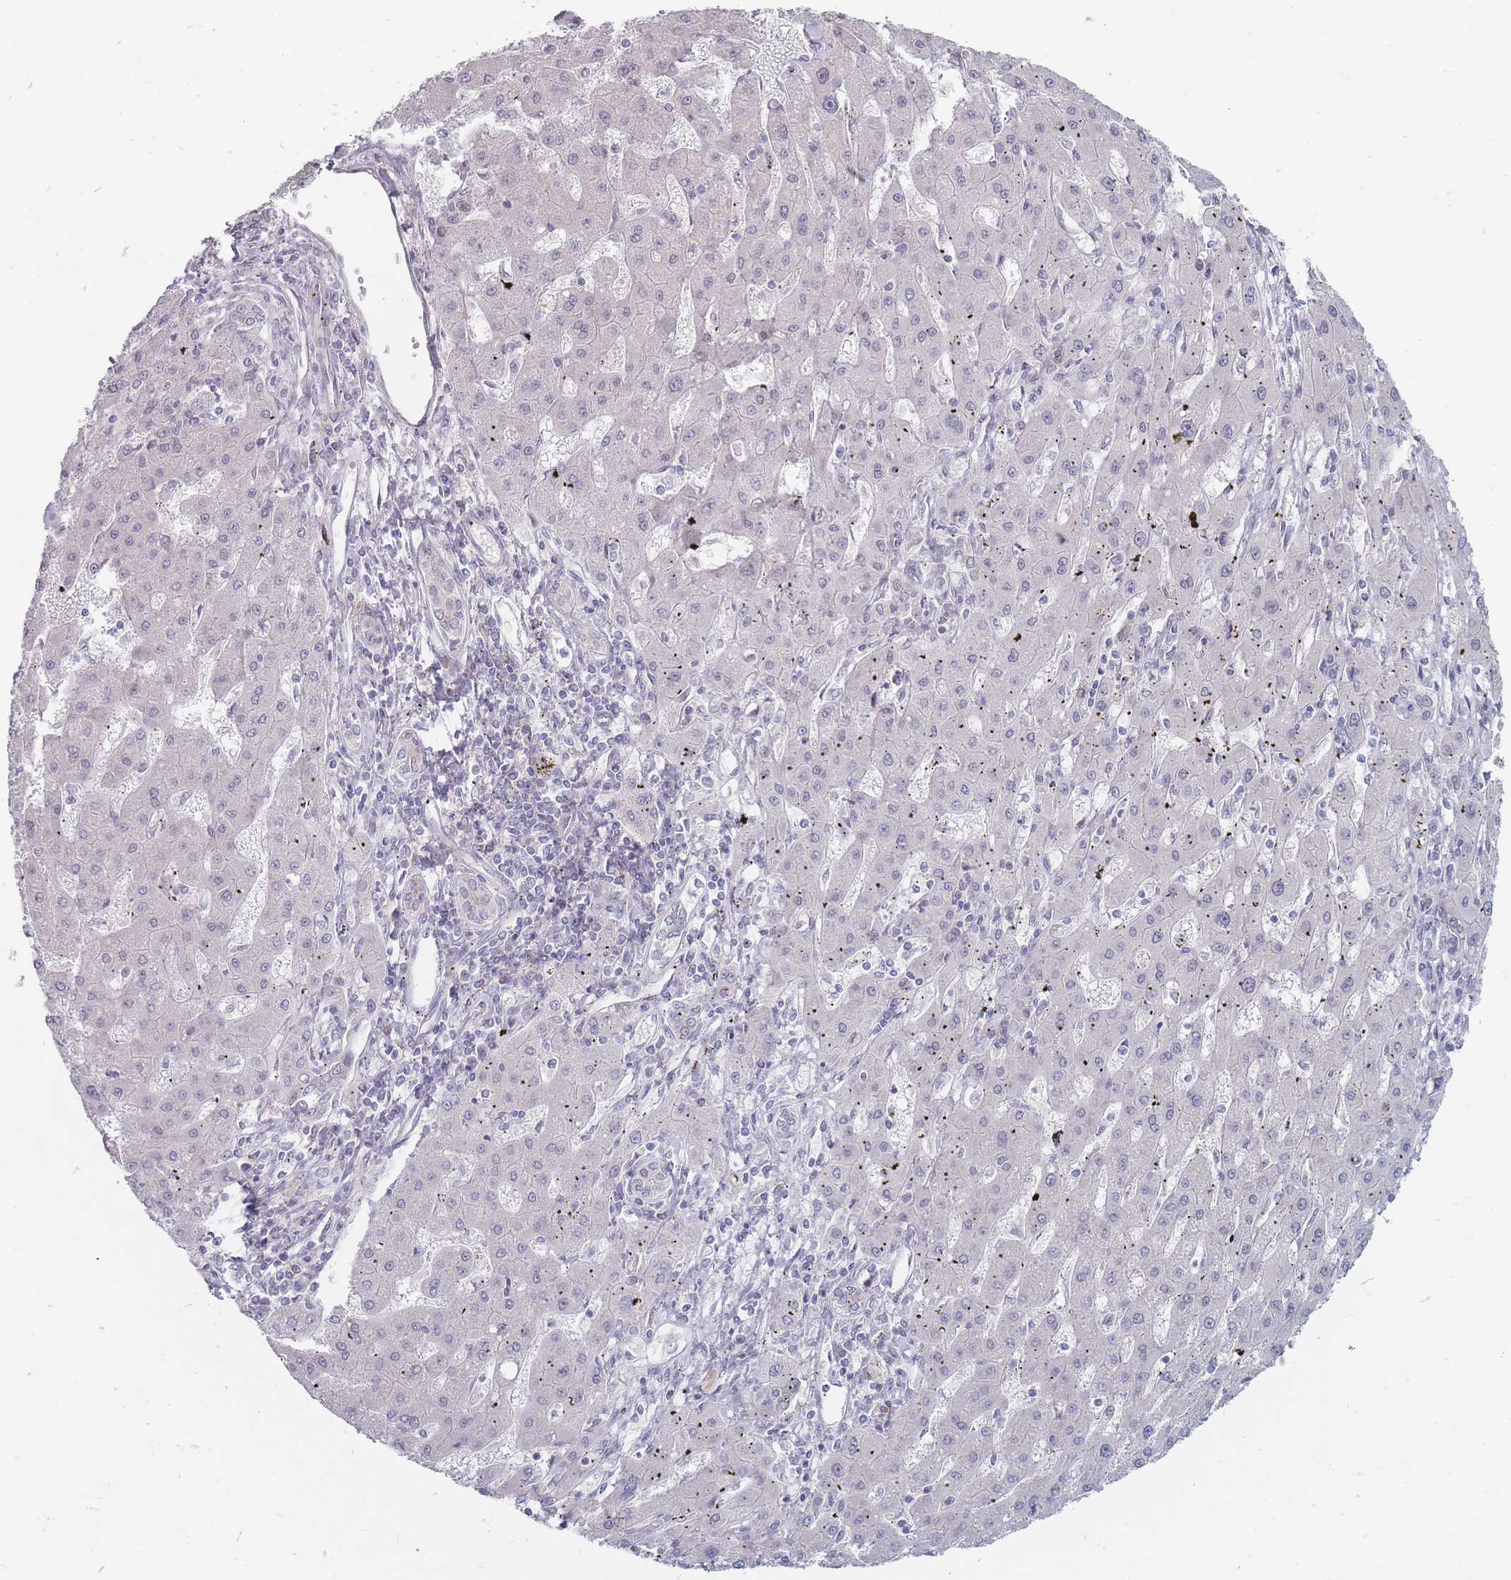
{"staining": {"intensity": "negative", "quantity": "none", "location": "none"}, "tissue": "liver cancer", "cell_type": "Tumor cells", "image_type": "cancer", "snomed": [{"axis": "morphology", "description": "Carcinoma, Hepatocellular, NOS"}, {"axis": "topography", "description": "Liver"}], "caption": "This histopathology image is of hepatocellular carcinoma (liver) stained with immunohistochemistry (IHC) to label a protein in brown with the nuclei are counter-stained blue. There is no staining in tumor cells.", "gene": "PCDH12", "patient": {"sex": "male", "age": 72}}